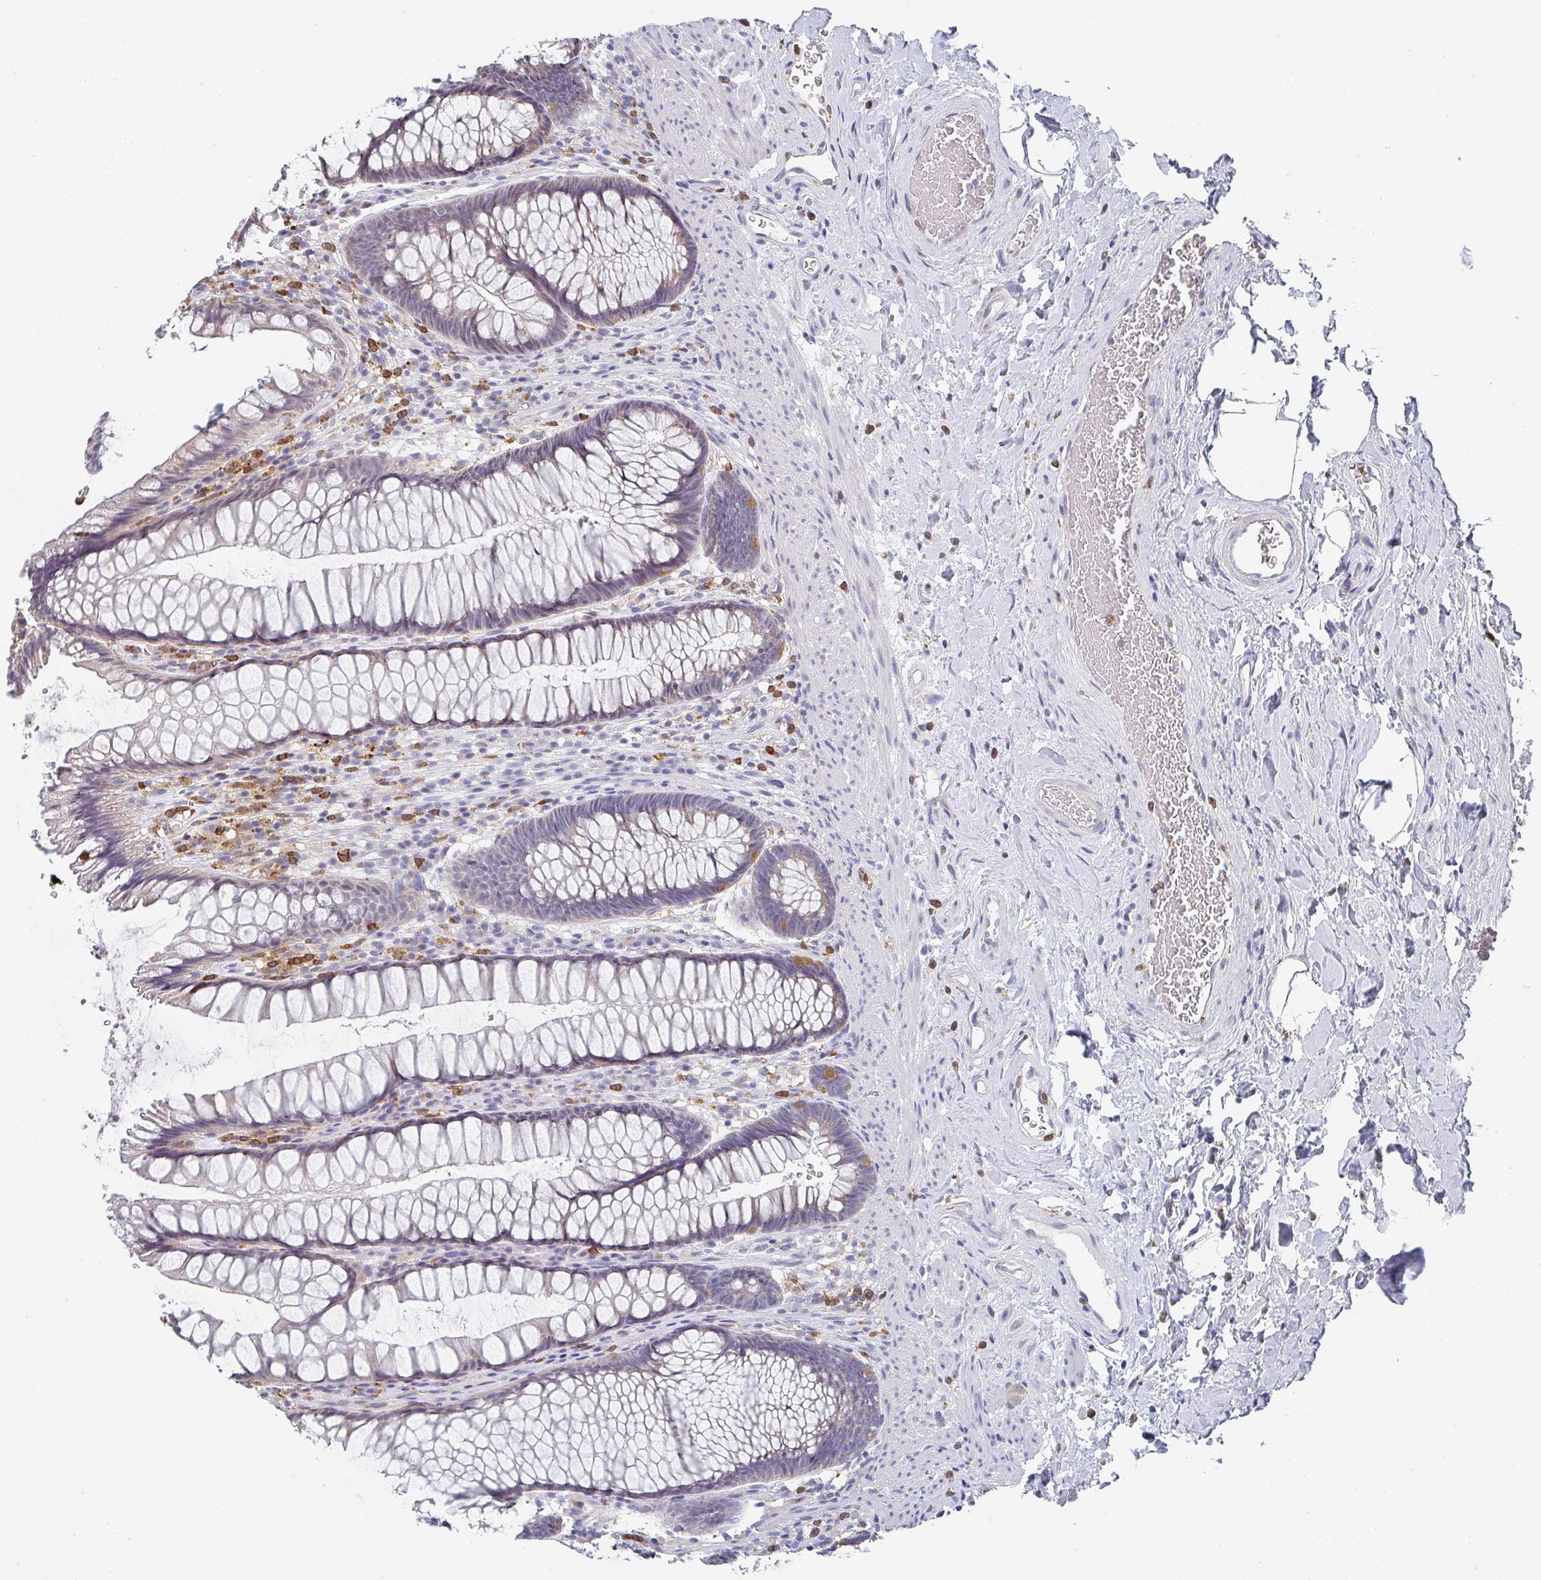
{"staining": {"intensity": "moderate", "quantity": "25%-75%", "location": "cytoplasmic/membranous"}, "tissue": "rectum", "cell_type": "Glandular cells", "image_type": "normal", "snomed": [{"axis": "morphology", "description": "Normal tissue, NOS"}, {"axis": "topography", "description": "Rectum"}], "caption": "Normal rectum displays moderate cytoplasmic/membranous staining in about 25%-75% of glandular cells, visualized by immunohistochemistry.", "gene": "NCF1", "patient": {"sex": "male", "age": 53}}